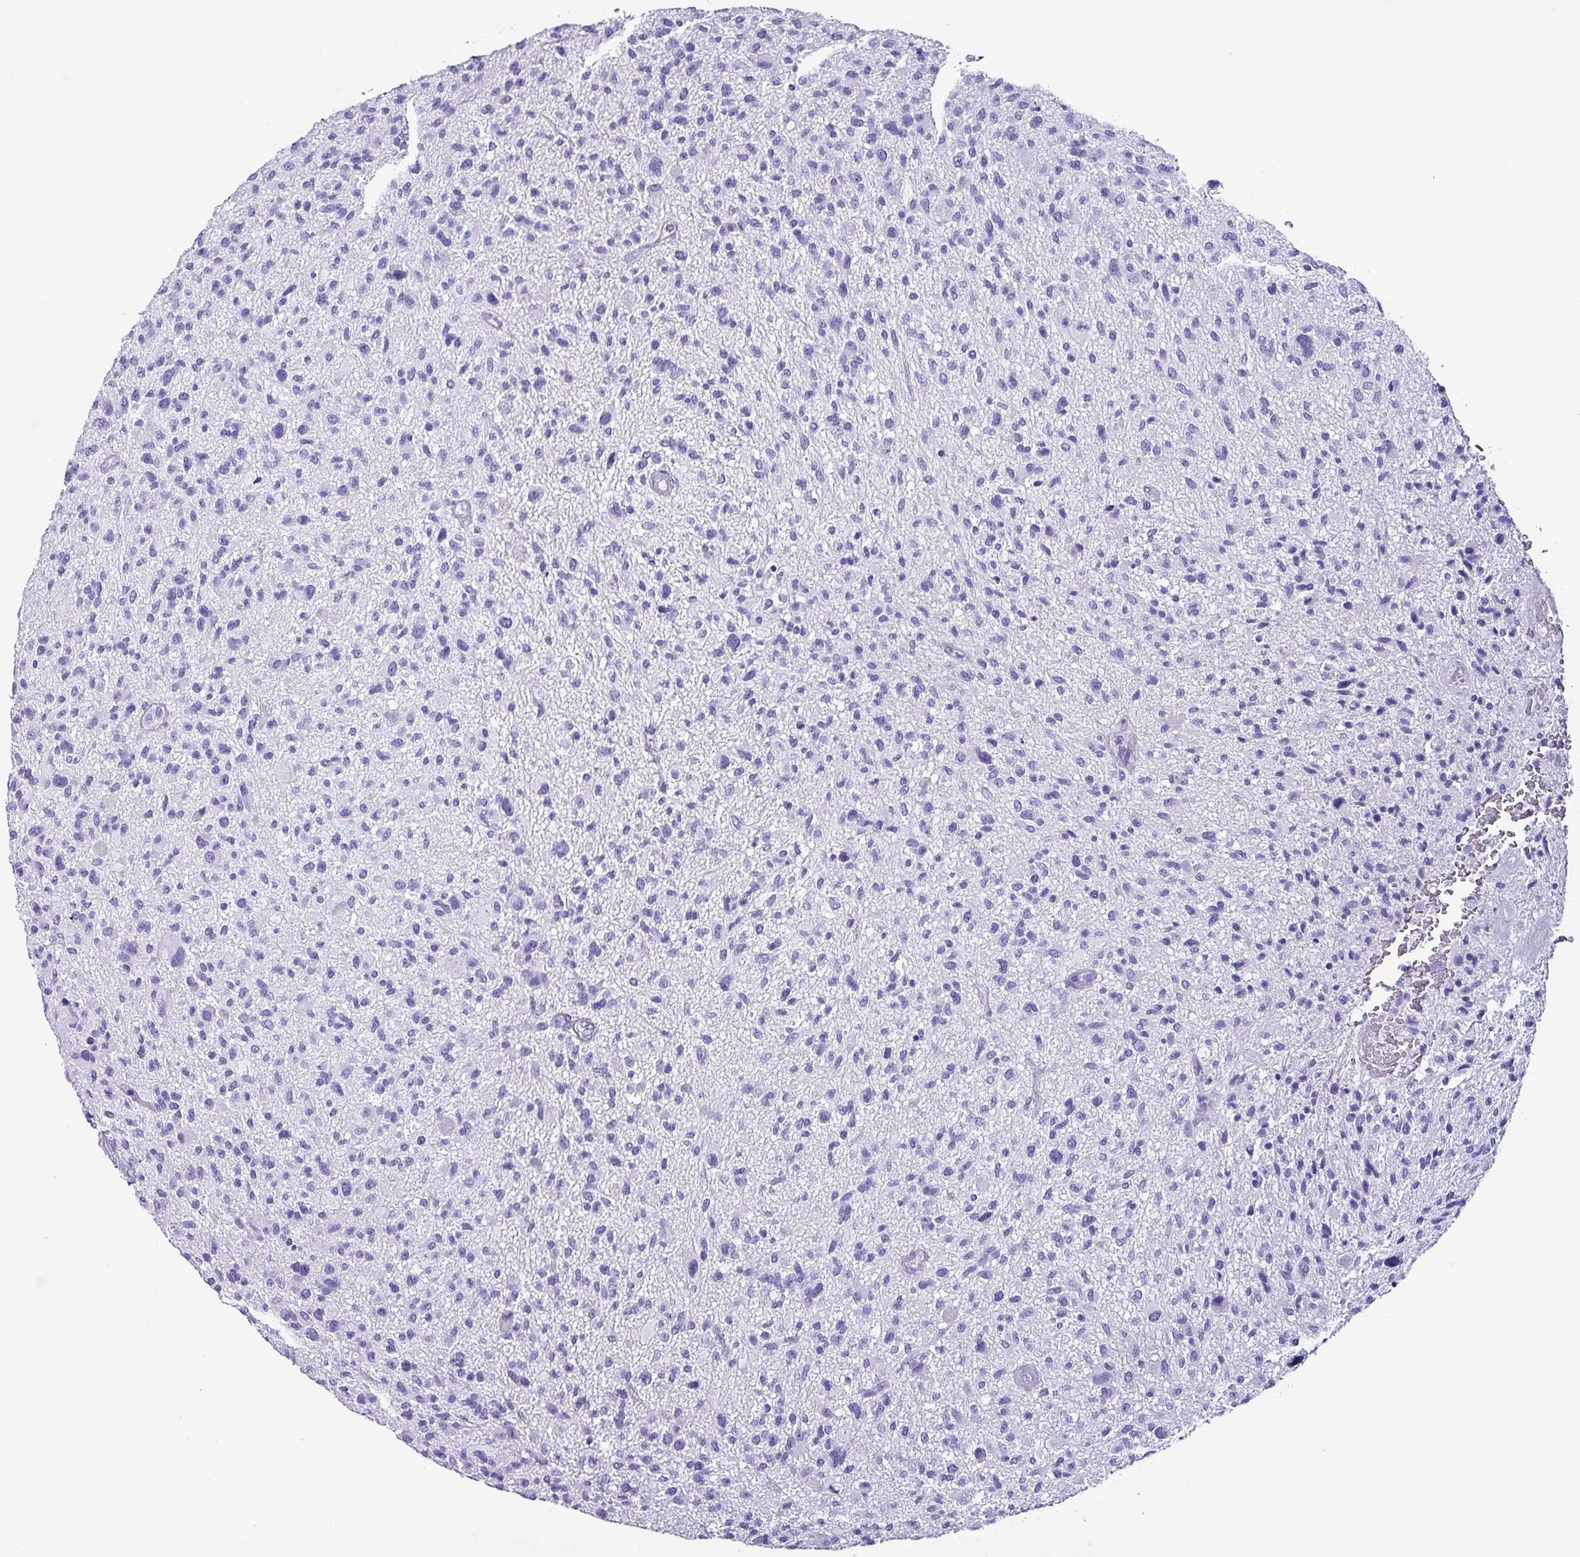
{"staining": {"intensity": "negative", "quantity": "none", "location": "none"}, "tissue": "glioma", "cell_type": "Tumor cells", "image_type": "cancer", "snomed": [{"axis": "morphology", "description": "Glioma, malignant, High grade"}, {"axis": "topography", "description": "Brain"}], "caption": "An immunohistochemistry photomicrograph of high-grade glioma (malignant) is shown. There is no staining in tumor cells of high-grade glioma (malignant). Nuclei are stained in blue.", "gene": "KRT6C", "patient": {"sex": "male", "age": 47}}